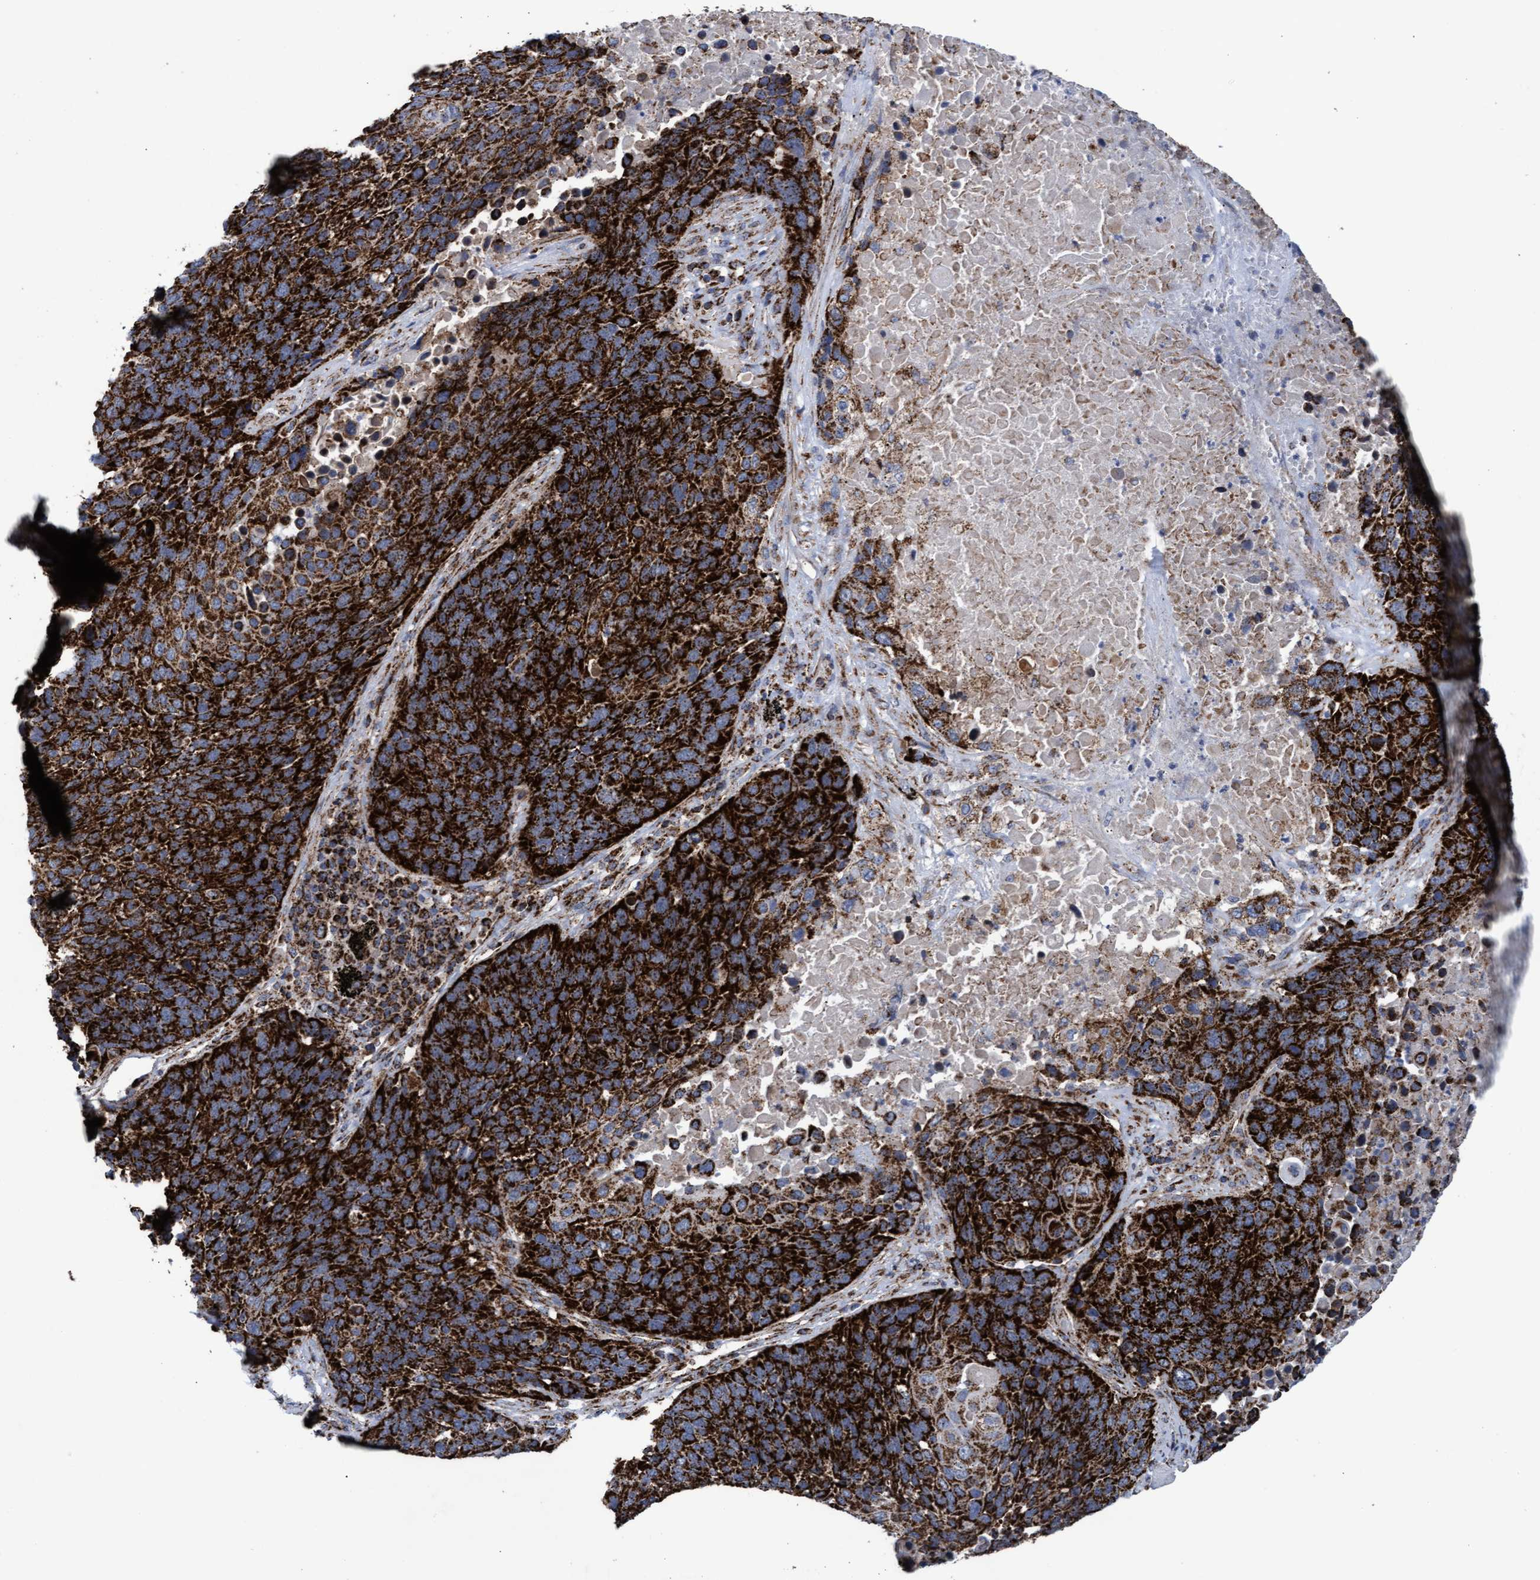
{"staining": {"intensity": "strong", "quantity": ">75%", "location": "cytoplasmic/membranous"}, "tissue": "lung cancer", "cell_type": "Tumor cells", "image_type": "cancer", "snomed": [{"axis": "morphology", "description": "Squamous cell carcinoma, NOS"}, {"axis": "topography", "description": "Lung"}], "caption": "Immunohistochemical staining of human lung cancer demonstrates high levels of strong cytoplasmic/membranous staining in approximately >75% of tumor cells.", "gene": "MRPL38", "patient": {"sex": "male", "age": 66}}